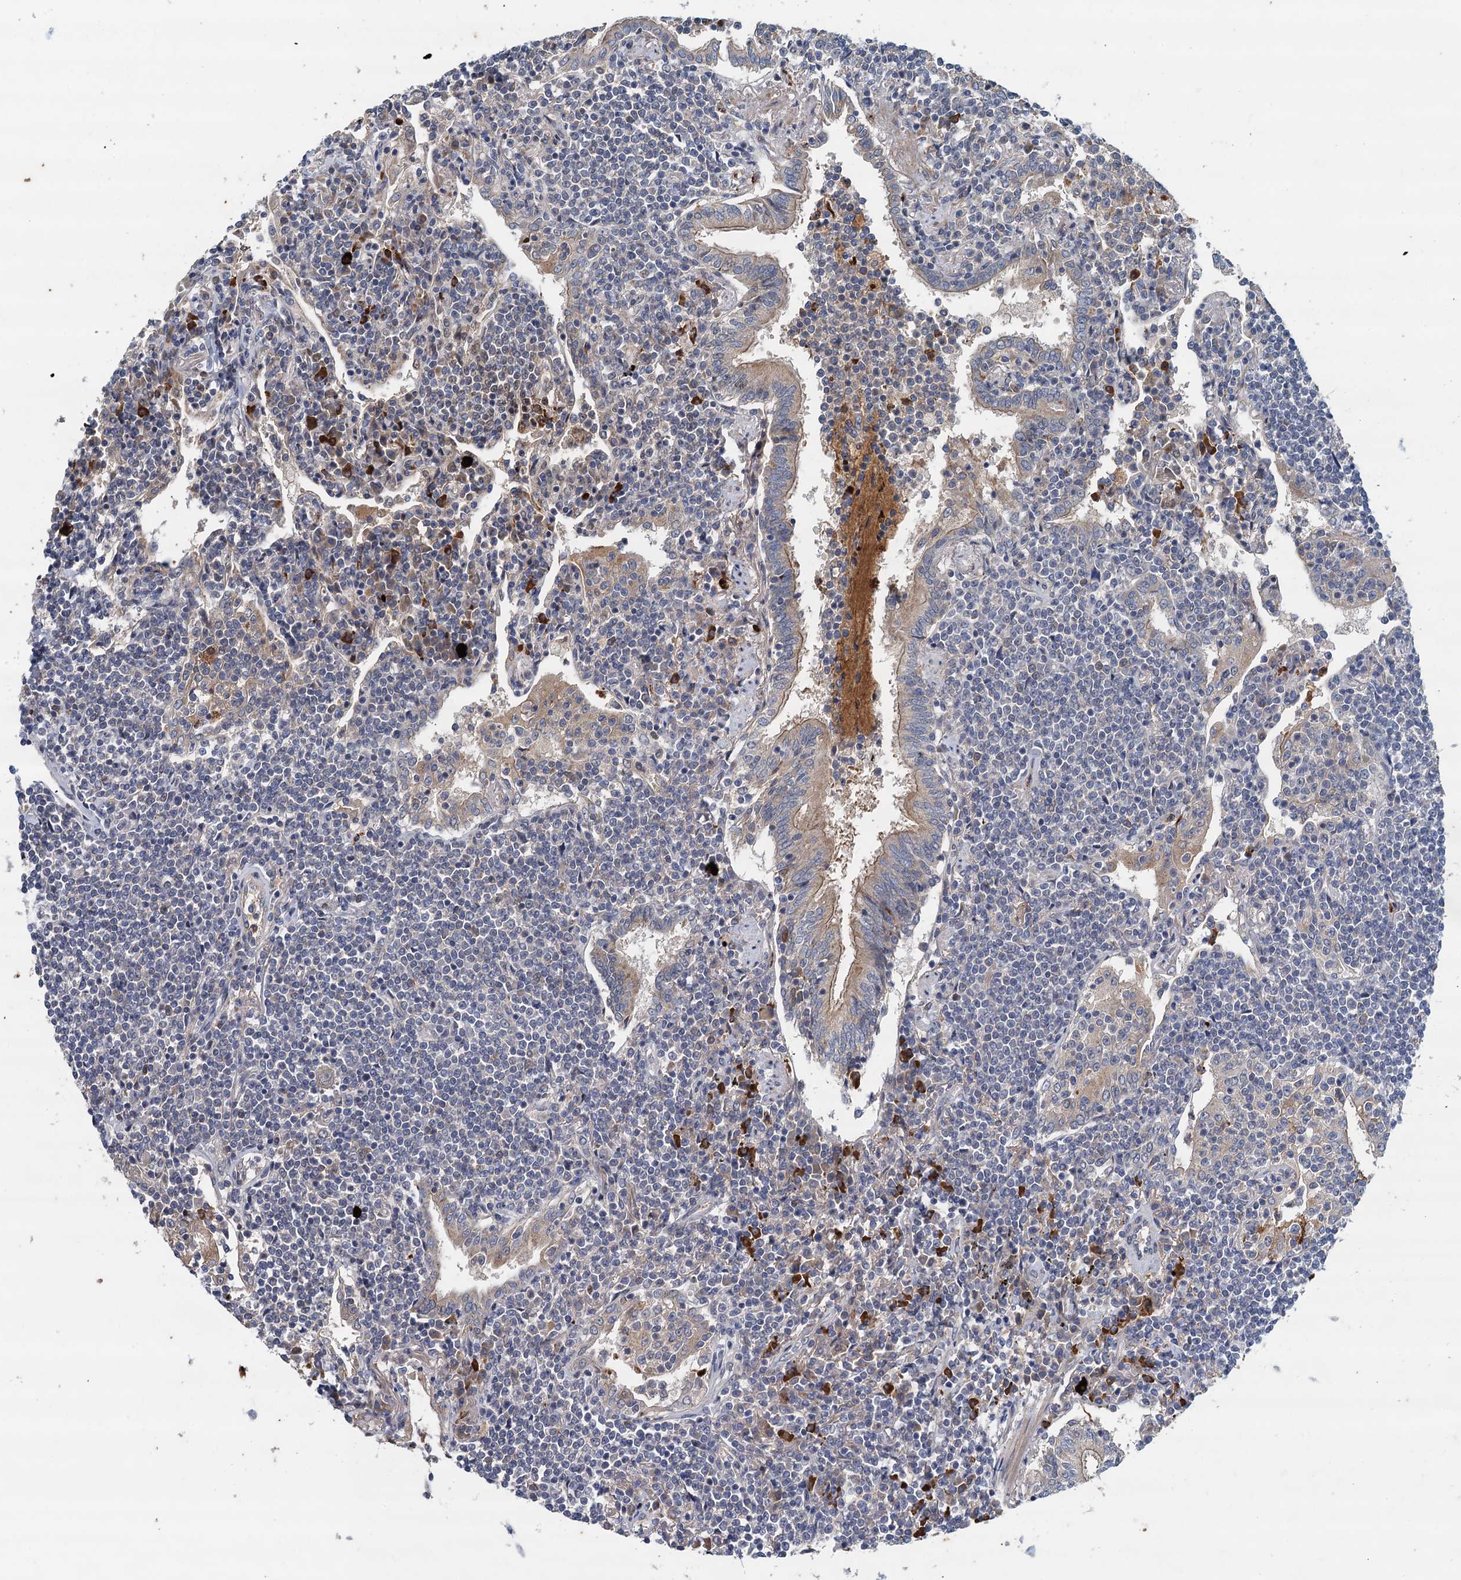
{"staining": {"intensity": "negative", "quantity": "none", "location": "none"}, "tissue": "lymphoma", "cell_type": "Tumor cells", "image_type": "cancer", "snomed": [{"axis": "morphology", "description": "Malignant lymphoma, non-Hodgkin's type, Low grade"}, {"axis": "topography", "description": "Lung"}], "caption": "Immunohistochemistry of human low-grade malignant lymphoma, non-Hodgkin's type shows no expression in tumor cells.", "gene": "TPCN1", "patient": {"sex": "female", "age": 71}}